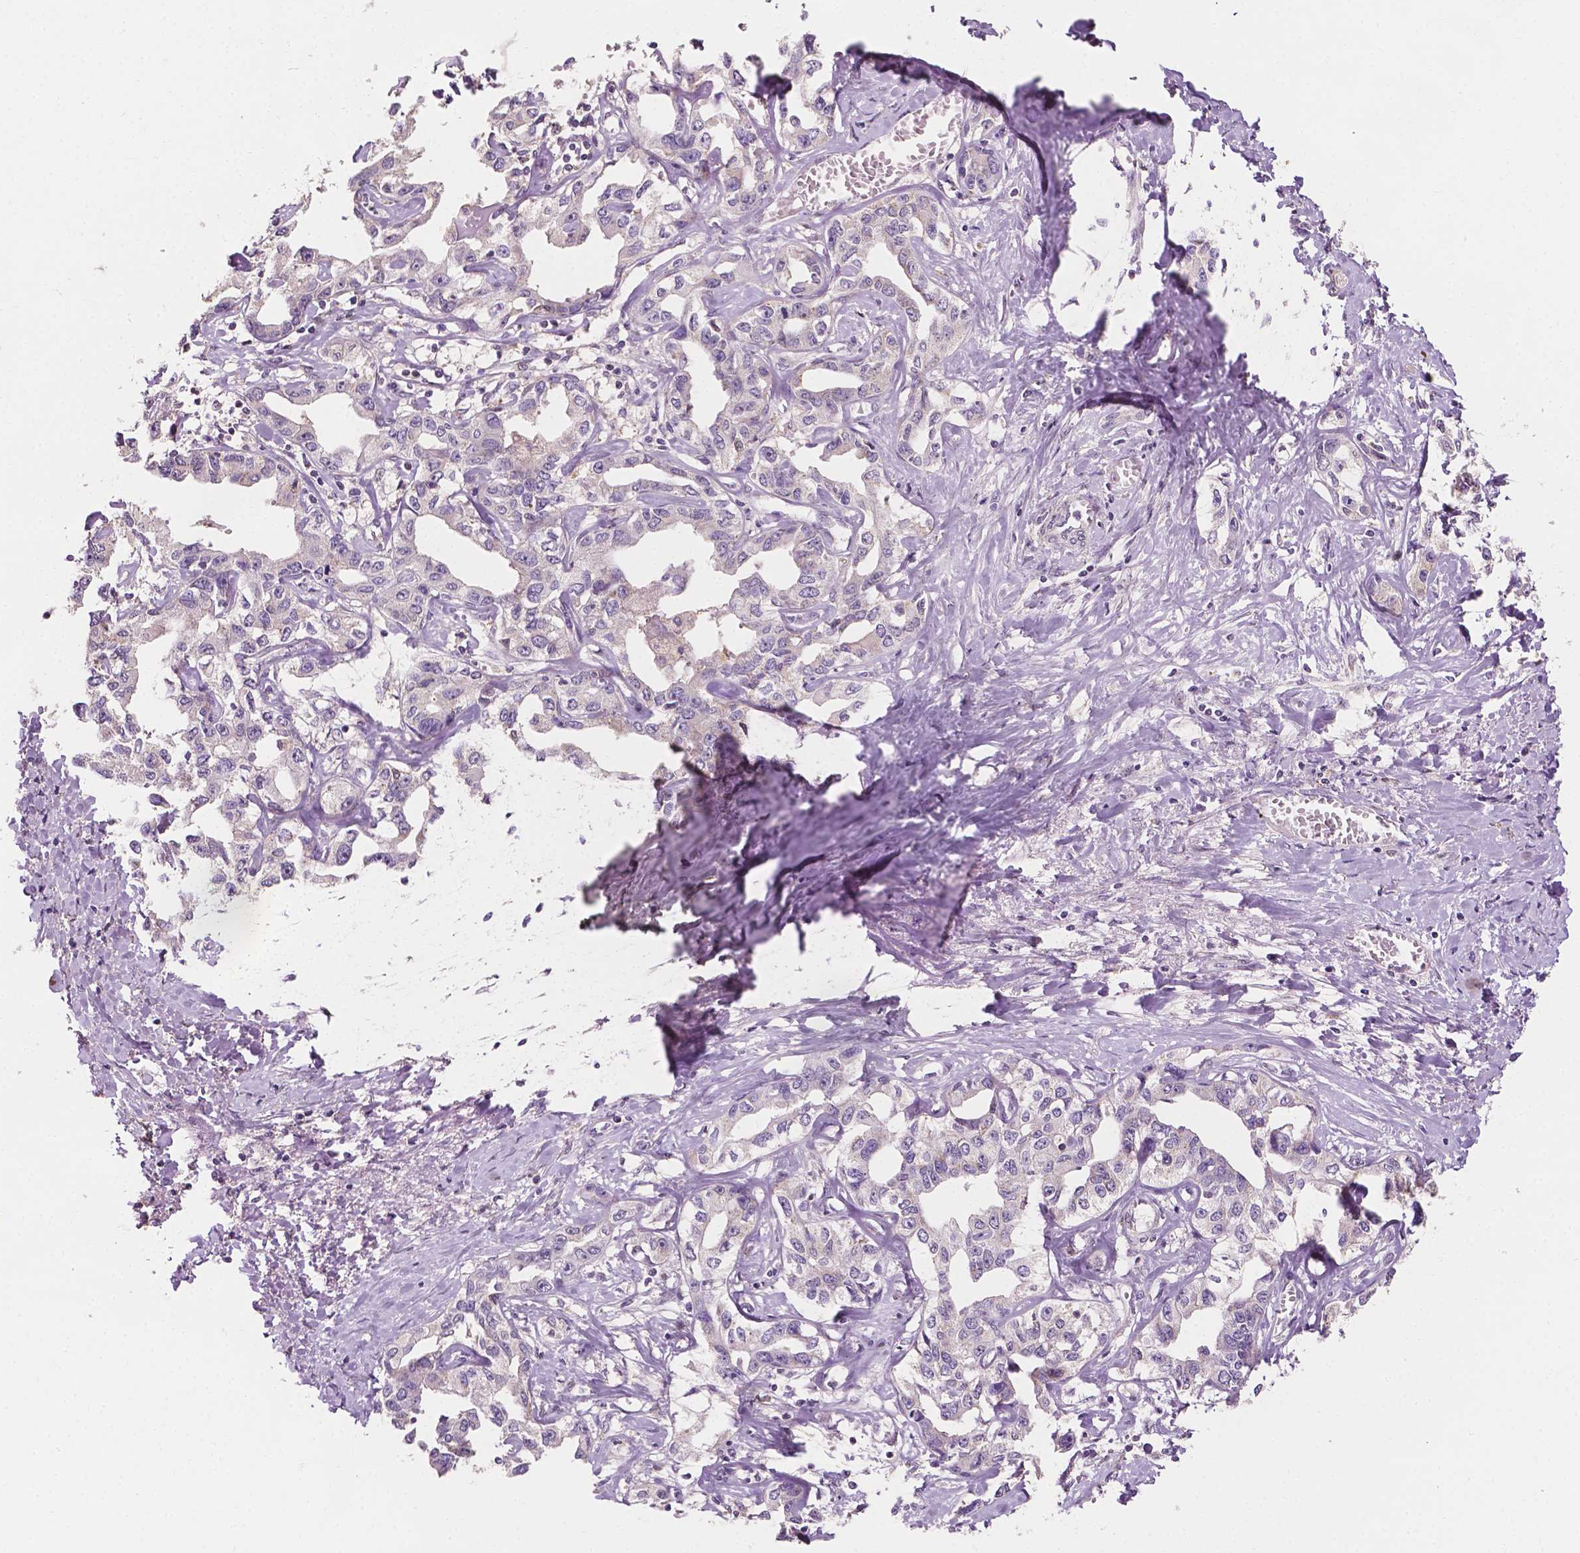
{"staining": {"intensity": "negative", "quantity": "none", "location": "none"}, "tissue": "liver cancer", "cell_type": "Tumor cells", "image_type": "cancer", "snomed": [{"axis": "morphology", "description": "Cholangiocarcinoma"}, {"axis": "topography", "description": "Liver"}], "caption": "This is an IHC histopathology image of human liver cancer (cholangiocarcinoma). There is no staining in tumor cells.", "gene": "EBAG9", "patient": {"sex": "male", "age": 59}}